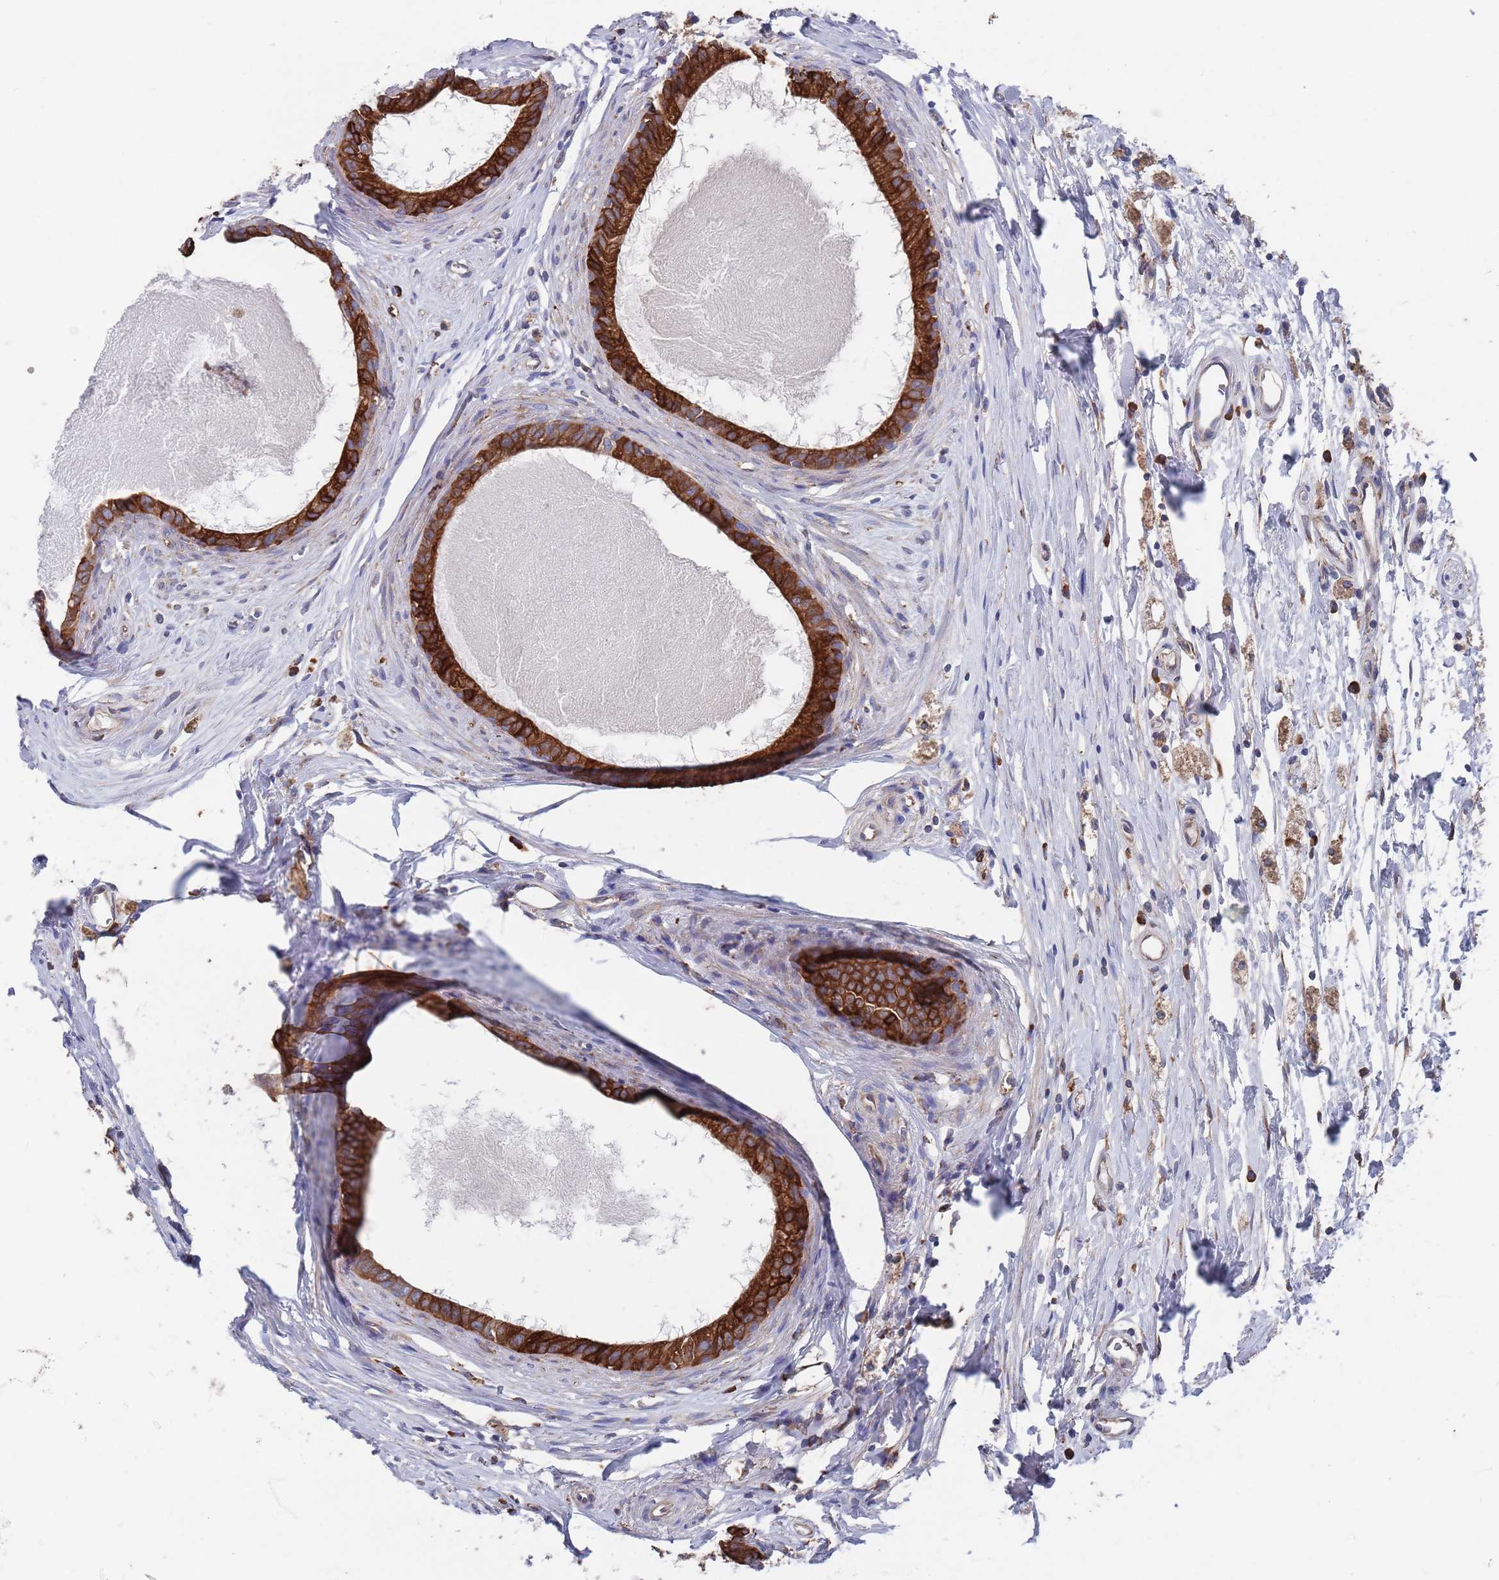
{"staining": {"intensity": "strong", "quantity": ">75%", "location": "cytoplasmic/membranous"}, "tissue": "epididymis", "cell_type": "Glandular cells", "image_type": "normal", "snomed": [{"axis": "morphology", "description": "Normal tissue, NOS"}, {"axis": "topography", "description": "Epididymis"}], "caption": "The micrograph reveals a brown stain indicating the presence of a protein in the cytoplasmic/membranous of glandular cells in epididymis. The staining was performed using DAB (3,3'-diaminobenzidine), with brown indicating positive protein expression. Nuclei are stained blue with hematoxylin.", "gene": "GID8", "patient": {"sex": "male", "age": 80}}